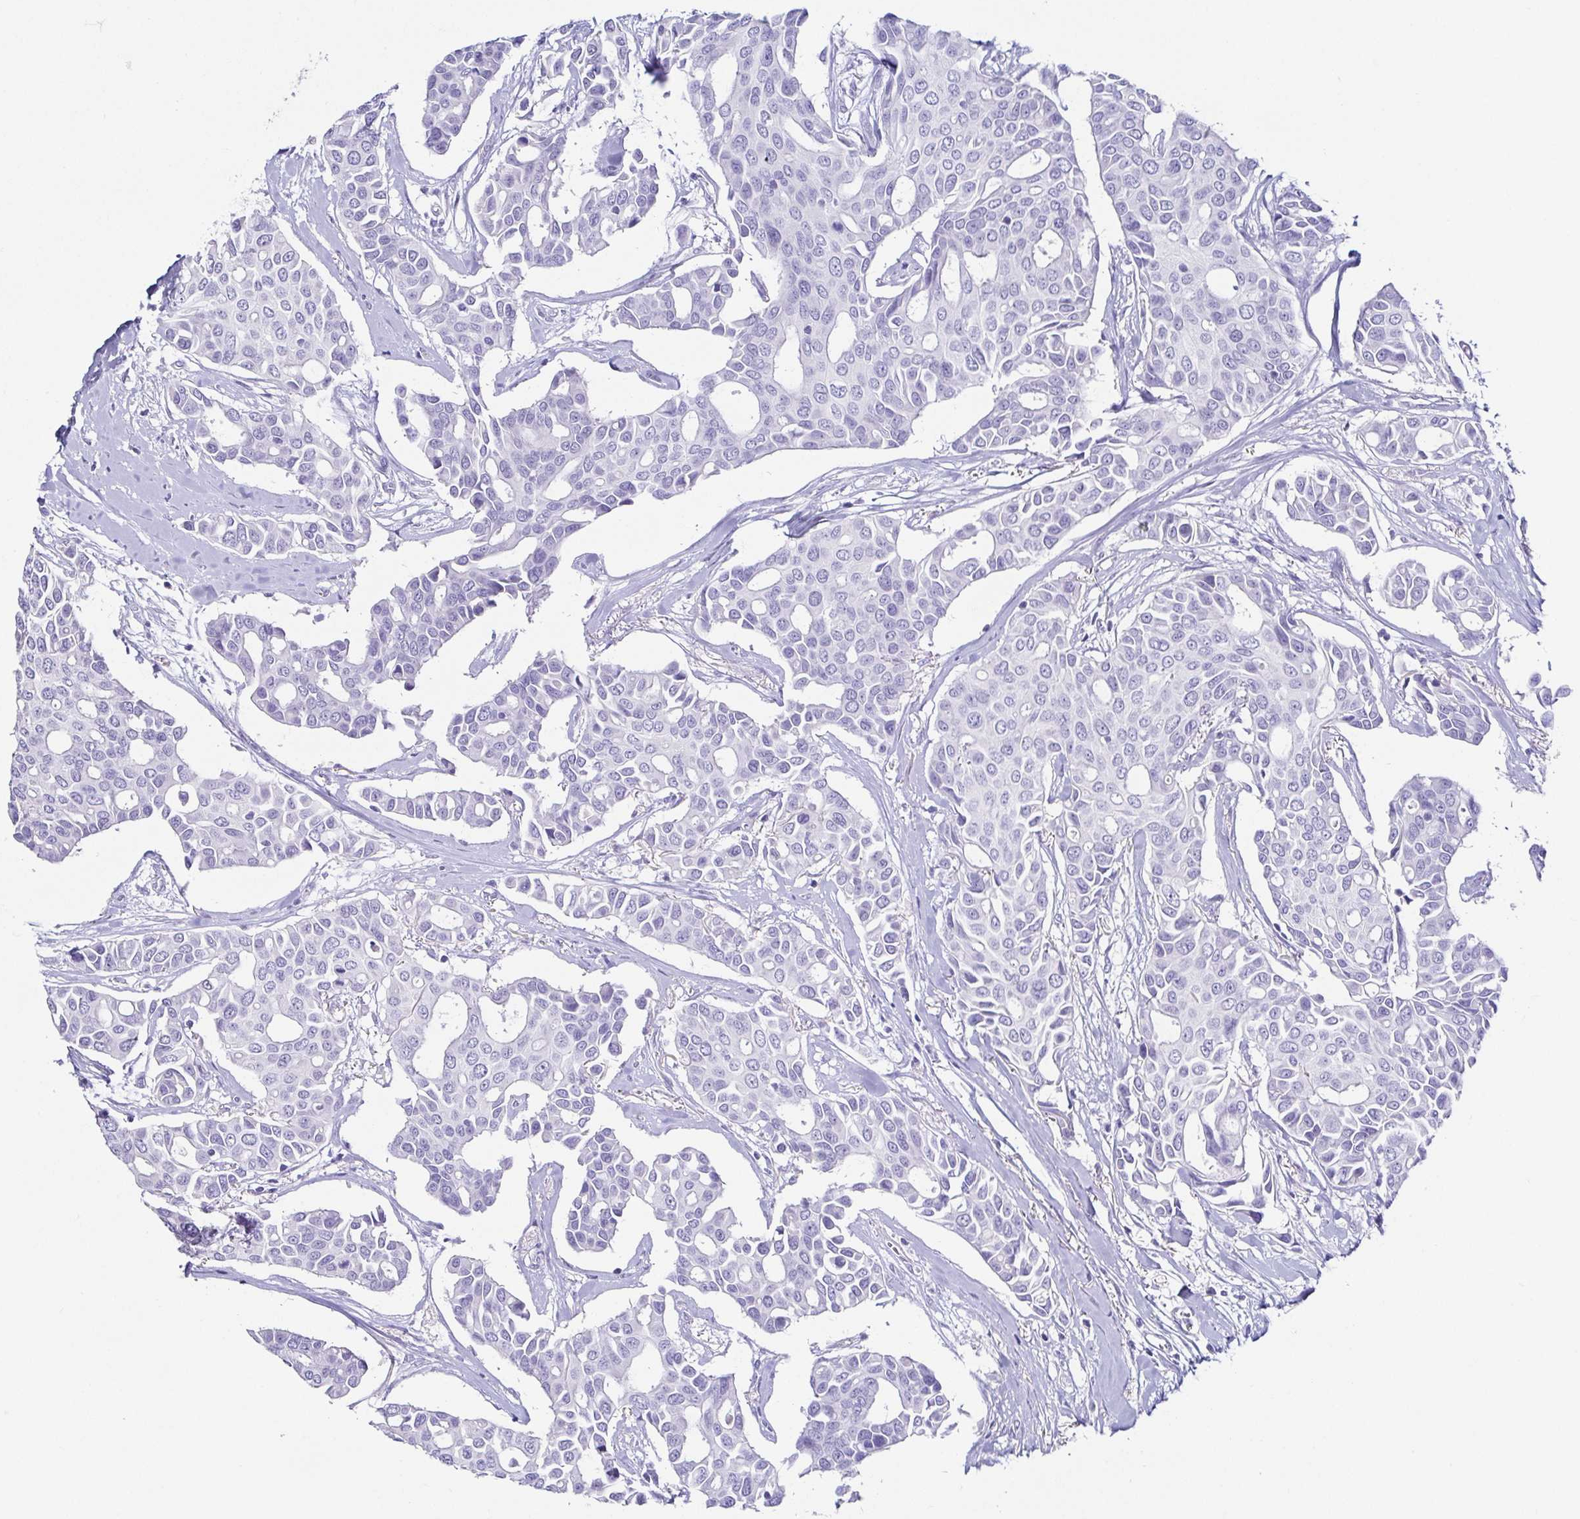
{"staining": {"intensity": "negative", "quantity": "none", "location": "none"}, "tissue": "breast cancer", "cell_type": "Tumor cells", "image_type": "cancer", "snomed": [{"axis": "morphology", "description": "Duct carcinoma"}, {"axis": "topography", "description": "Breast"}], "caption": "Tumor cells are negative for protein expression in human breast invasive ductal carcinoma.", "gene": "CD164L2", "patient": {"sex": "female", "age": 54}}